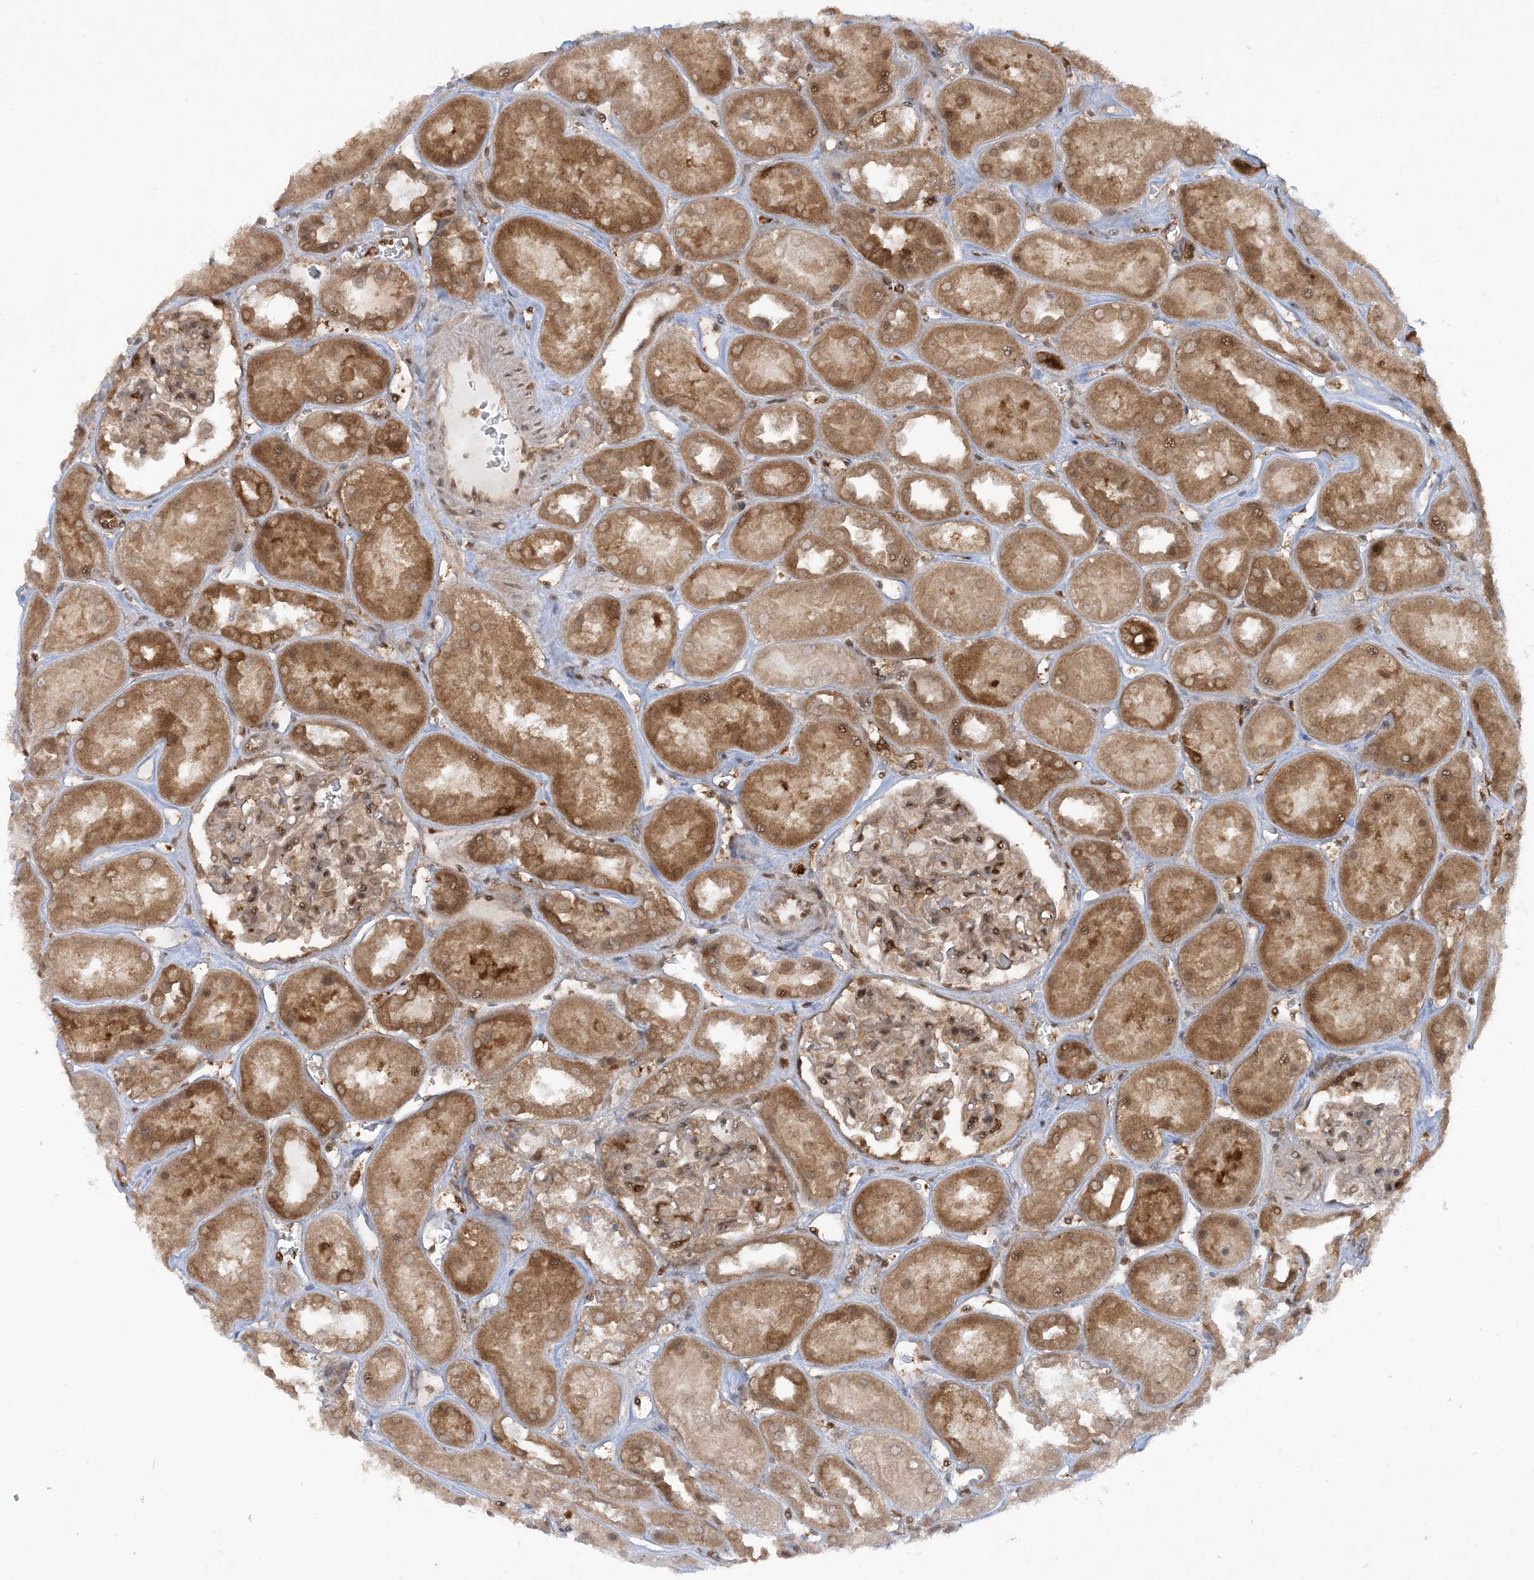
{"staining": {"intensity": "moderate", "quantity": "25%-75%", "location": "cytoplasmic/membranous,nuclear"}, "tissue": "kidney", "cell_type": "Cells in glomeruli", "image_type": "normal", "snomed": [{"axis": "morphology", "description": "Normal tissue, NOS"}, {"axis": "topography", "description": "Kidney"}], "caption": "Moderate cytoplasmic/membranous,nuclear protein positivity is appreciated in about 25%-75% of cells in glomeruli in kidney. Immunohistochemistry (ihc) stains the protein of interest in brown and the nuclei are stained blue.", "gene": "CERT1", "patient": {"sex": "male", "age": 70}}